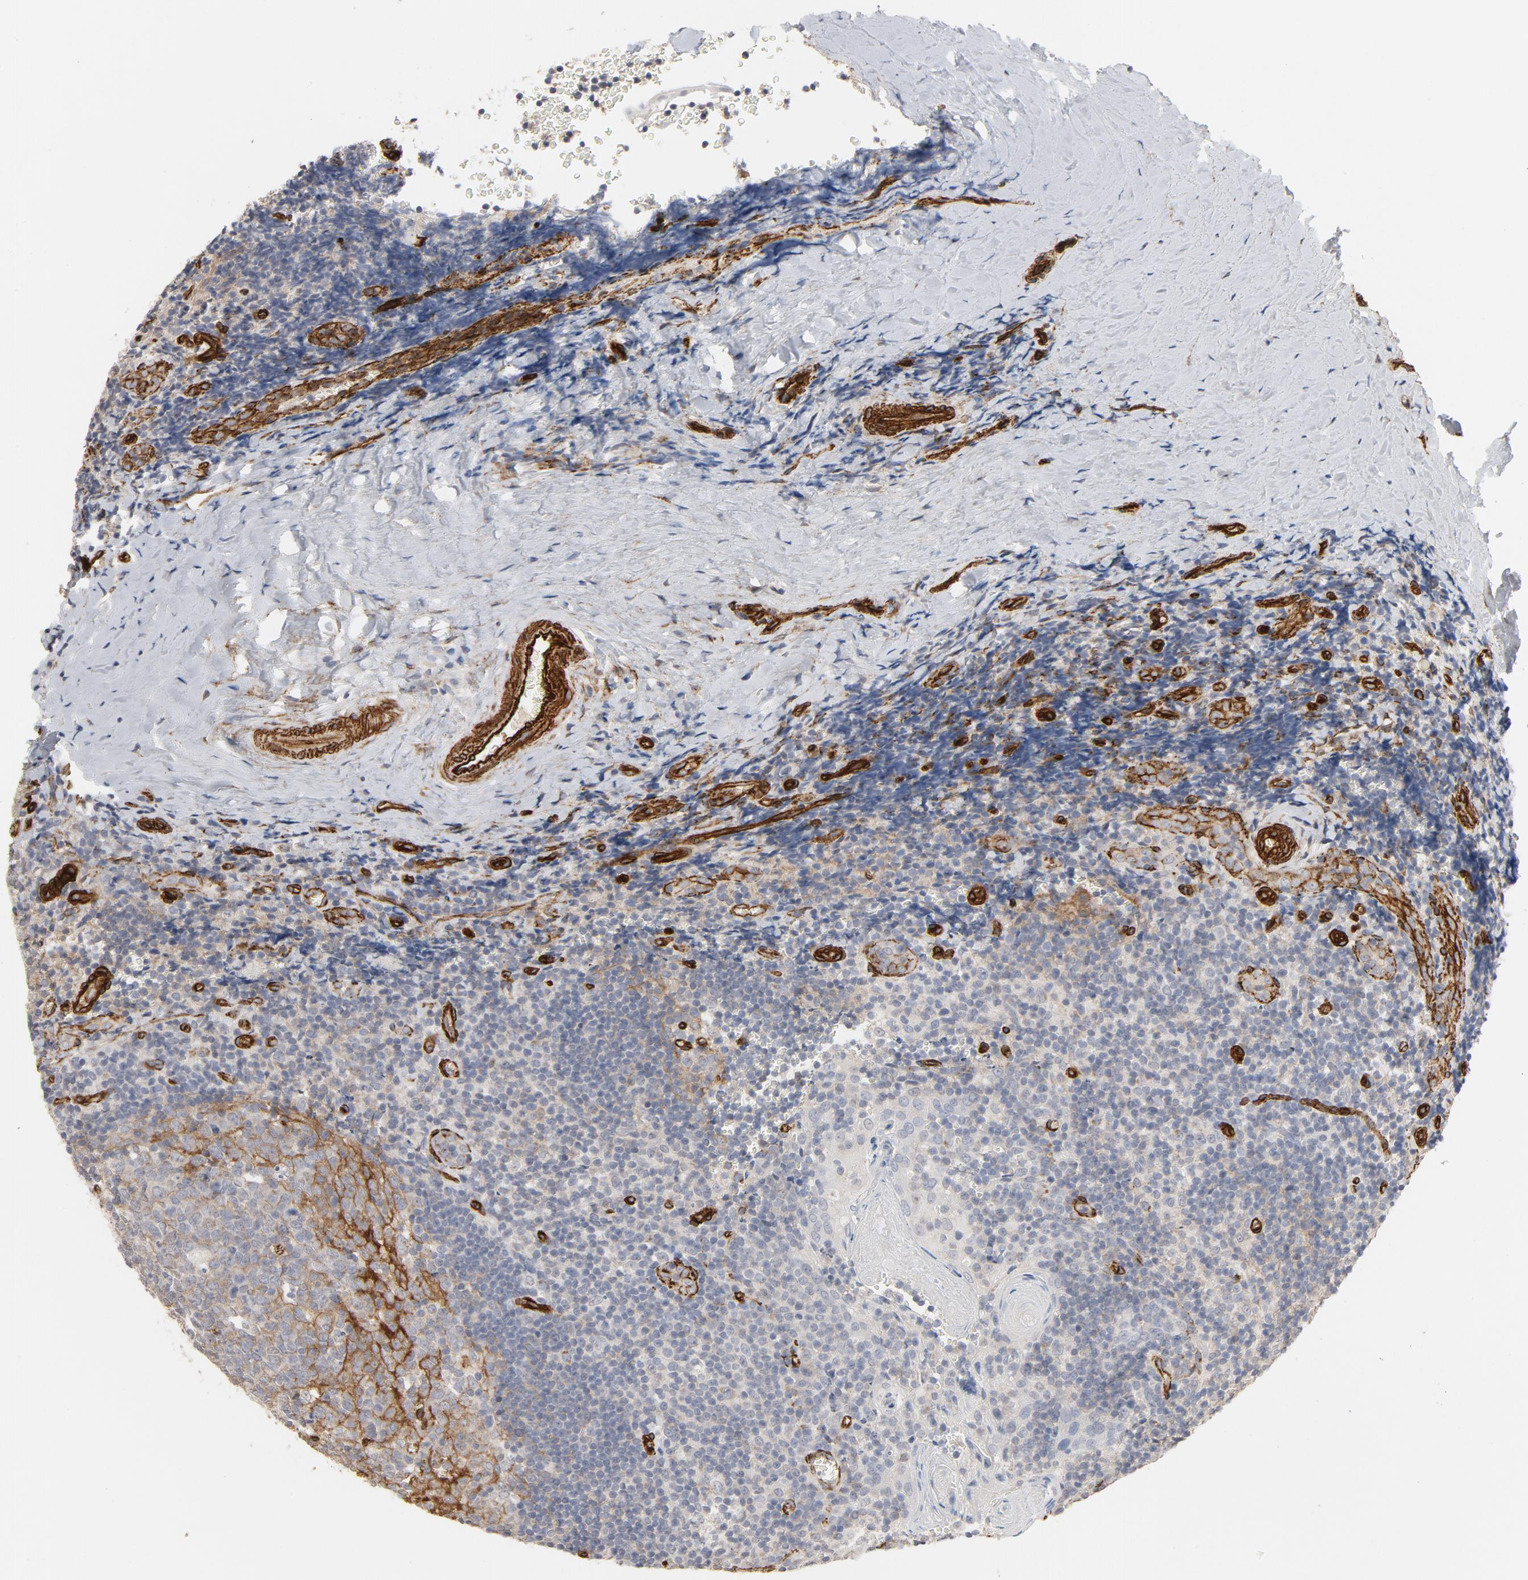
{"staining": {"intensity": "weak", "quantity": ">75%", "location": "cytoplasmic/membranous"}, "tissue": "tonsil", "cell_type": "Germinal center cells", "image_type": "normal", "snomed": [{"axis": "morphology", "description": "Normal tissue, NOS"}, {"axis": "topography", "description": "Tonsil"}], "caption": "Immunohistochemistry (DAB) staining of benign human tonsil displays weak cytoplasmic/membranous protein staining in about >75% of germinal center cells.", "gene": "GNG2", "patient": {"sex": "male", "age": 20}}